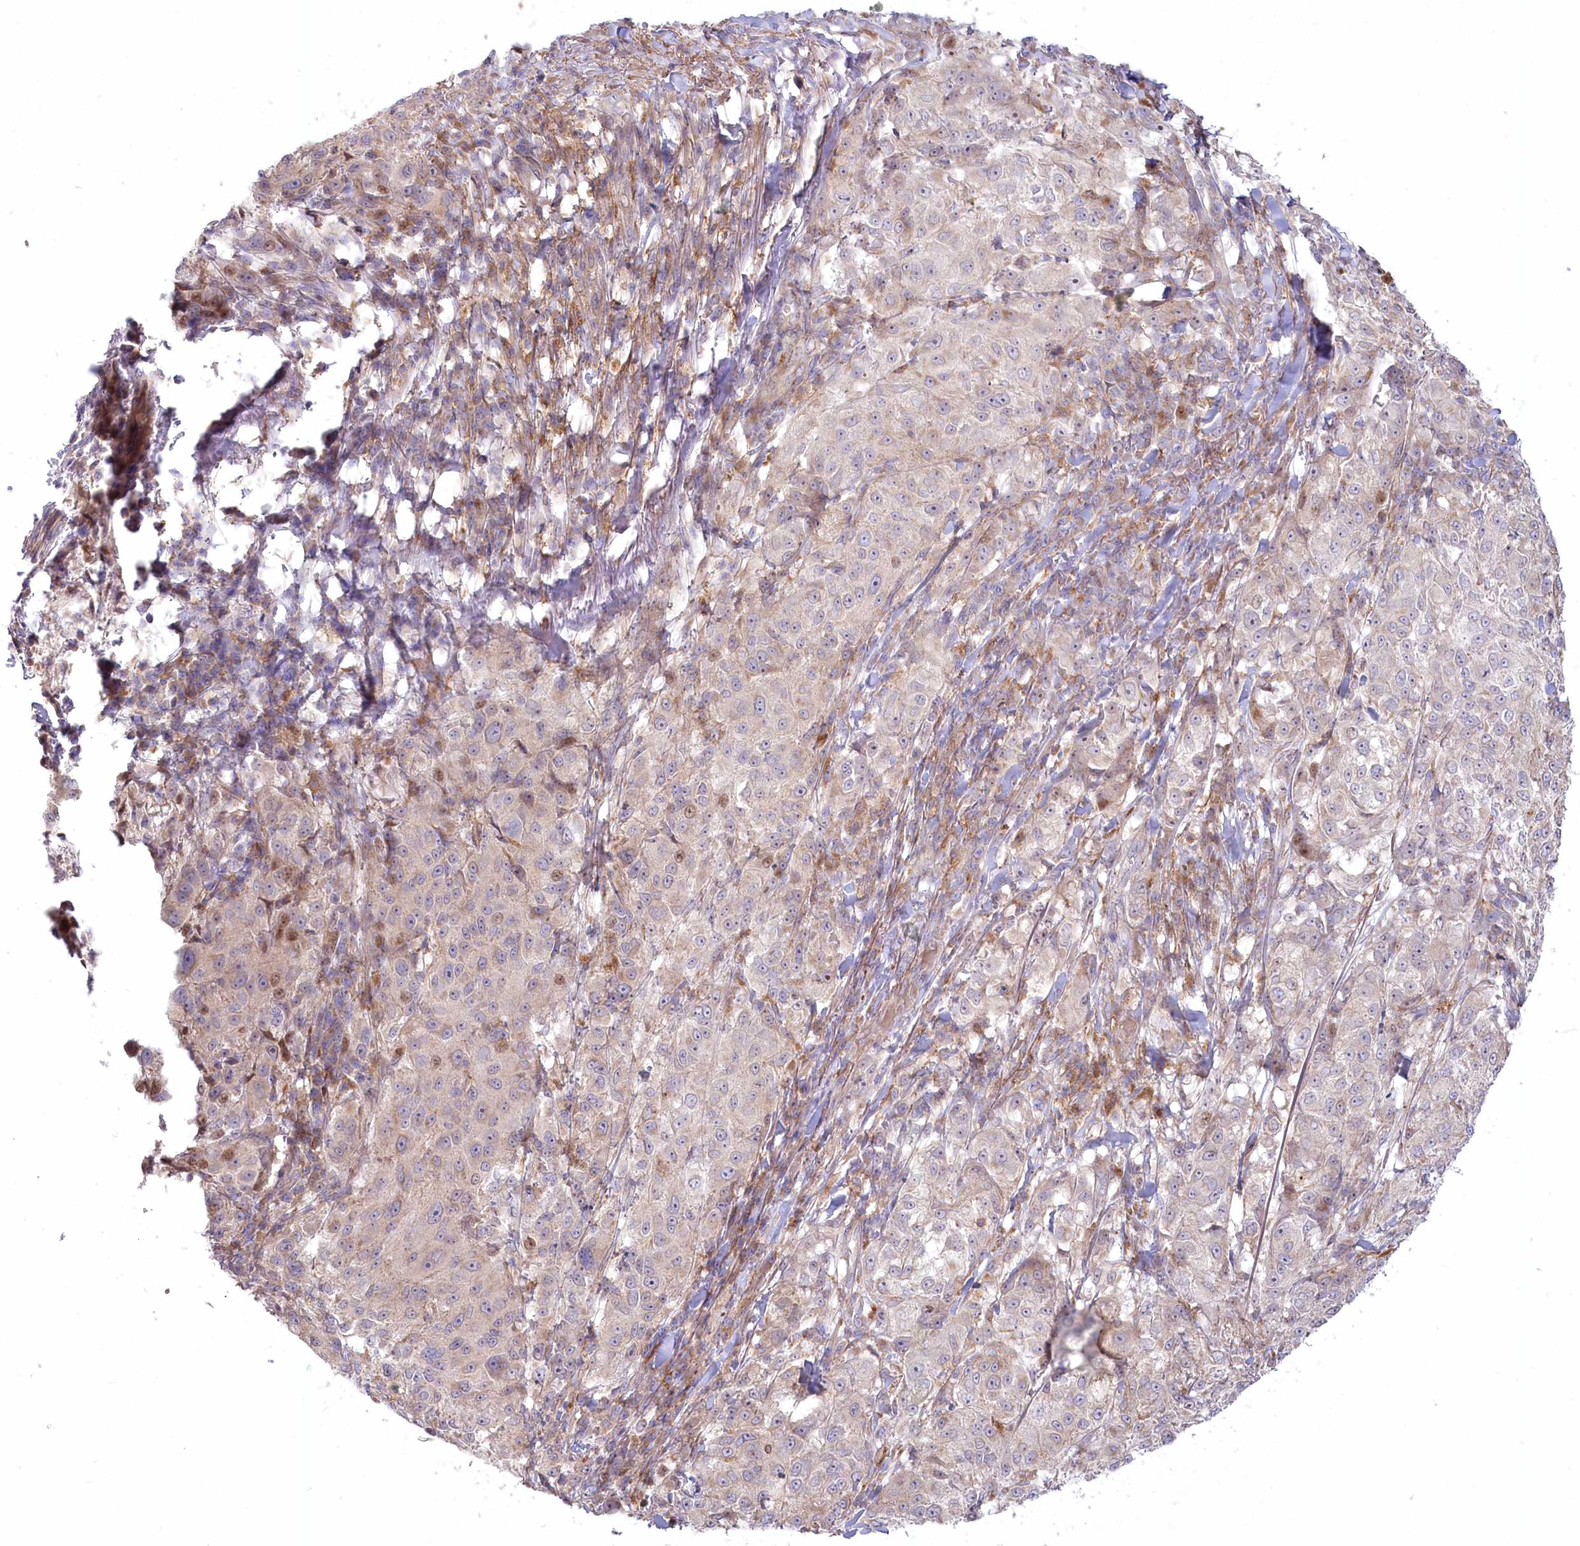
{"staining": {"intensity": "negative", "quantity": "none", "location": "none"}, "tissue": "melanoma", "cell_type": "Tumor cells", "image_type": "cancer", "snomed": [{"axis": "morphology", "description": "Necrosis, NOS"}, {"axis": "morphology", "description": "Malignant melanoma, NOS"}, {"axis": "topography", "description": "Skin"}], "caption": "Malignant melanoma was stained to show a protein in brown. There is no significant expression in tumor cells.", "gene": "MTG1", "patient": {"sex": "female", "age": 87}}